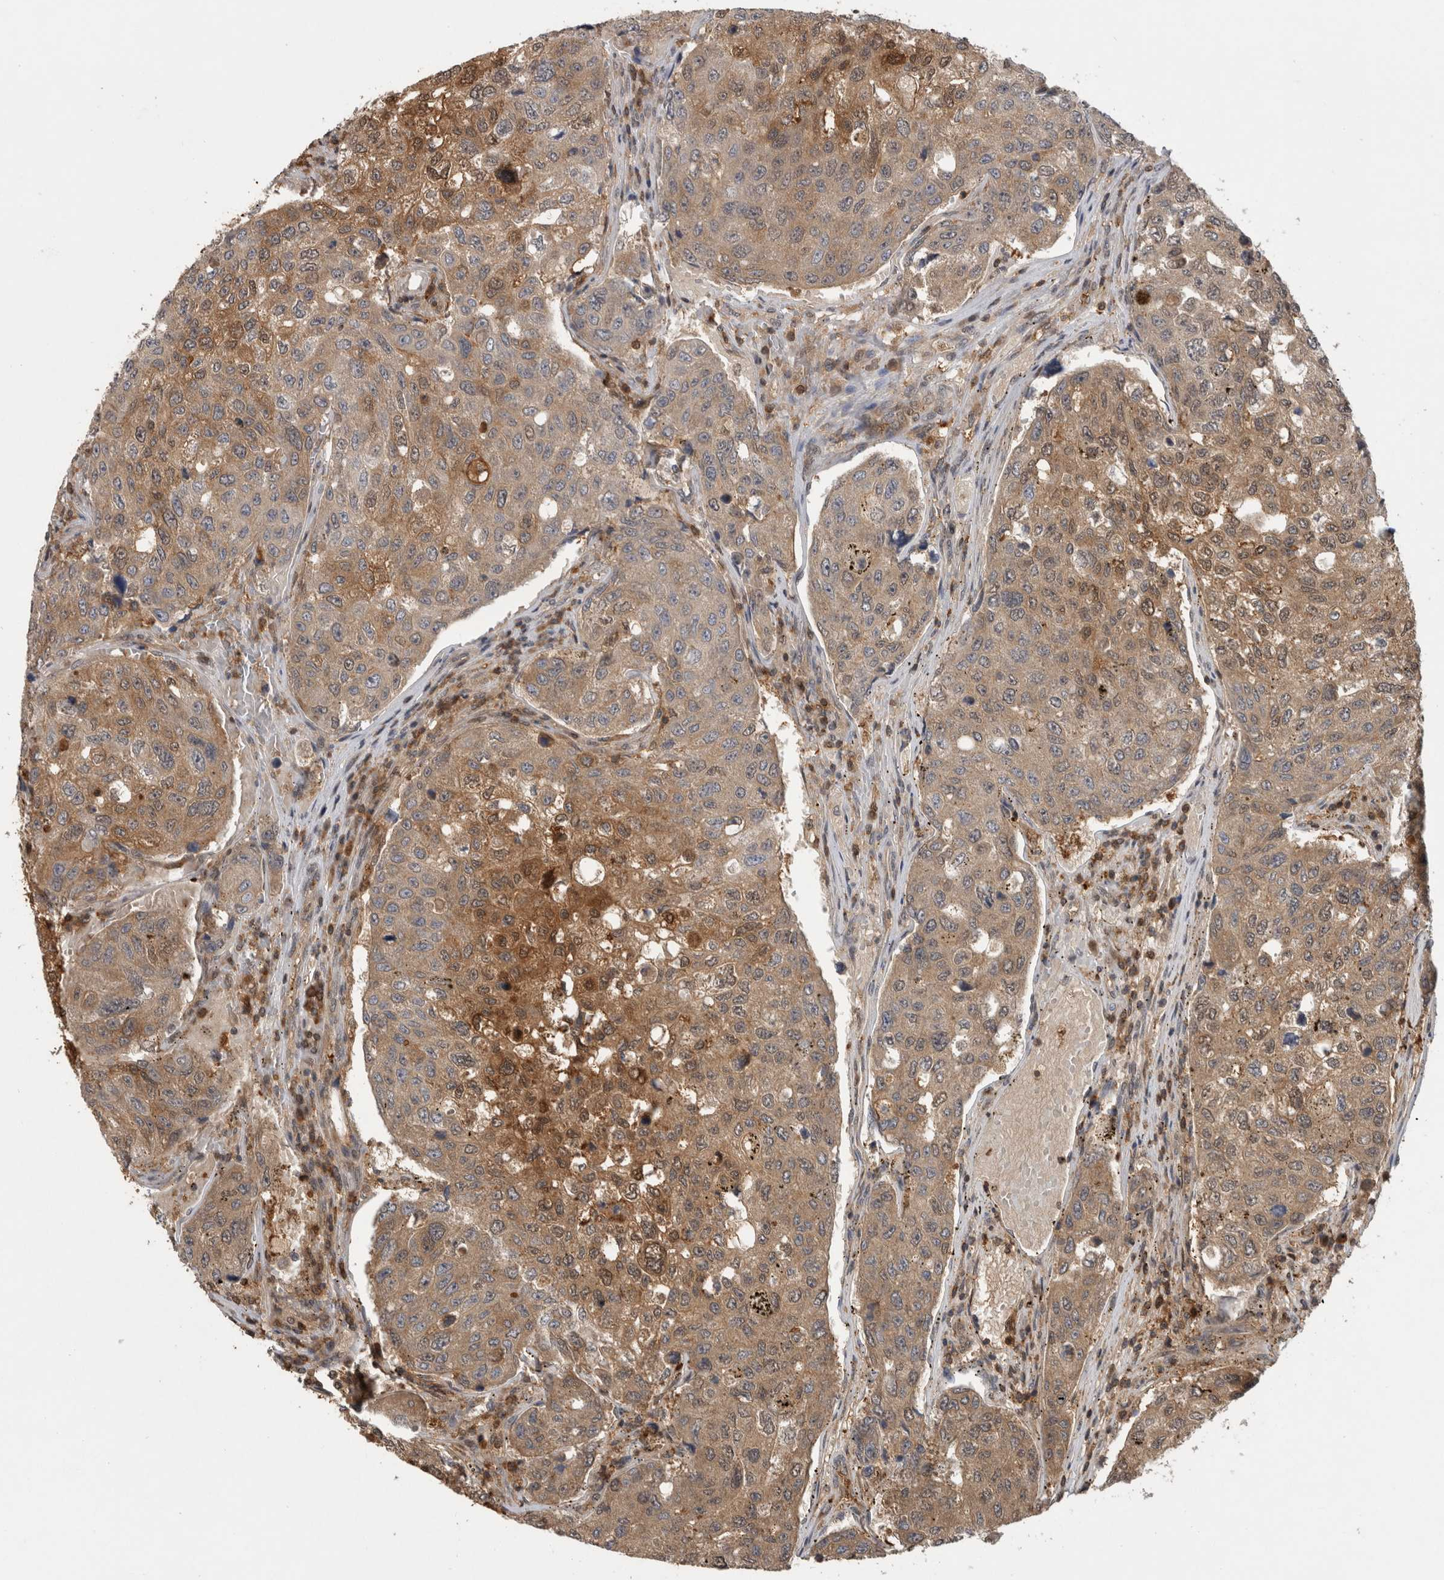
{"staining": {"intensity": "moderate", "quantity": ">75%", "location": "cytoplasmic/membranous,nuclear"}, "tissue": "urothelial cancer", "cell_type": "Tumor cells", "image_type": "cancer", "snomed": [{"axis": "morphology", "description": "Urothelial carcinoma, High grade"}, {"axis": "topography", "description": "Lymph node"}, {"axis": "topography", "description": "Urinary bladder"}], "caption": "A micrograph showing moderate cytoplasmic/membranous and nuclear positivity in about >75% of tumor cells in urothelial carcinoma (high-grade), as visualized by brown immunohistochemical staining.", "gene": "ASTN2", "patient": {"sex": "male", "age": 51}}